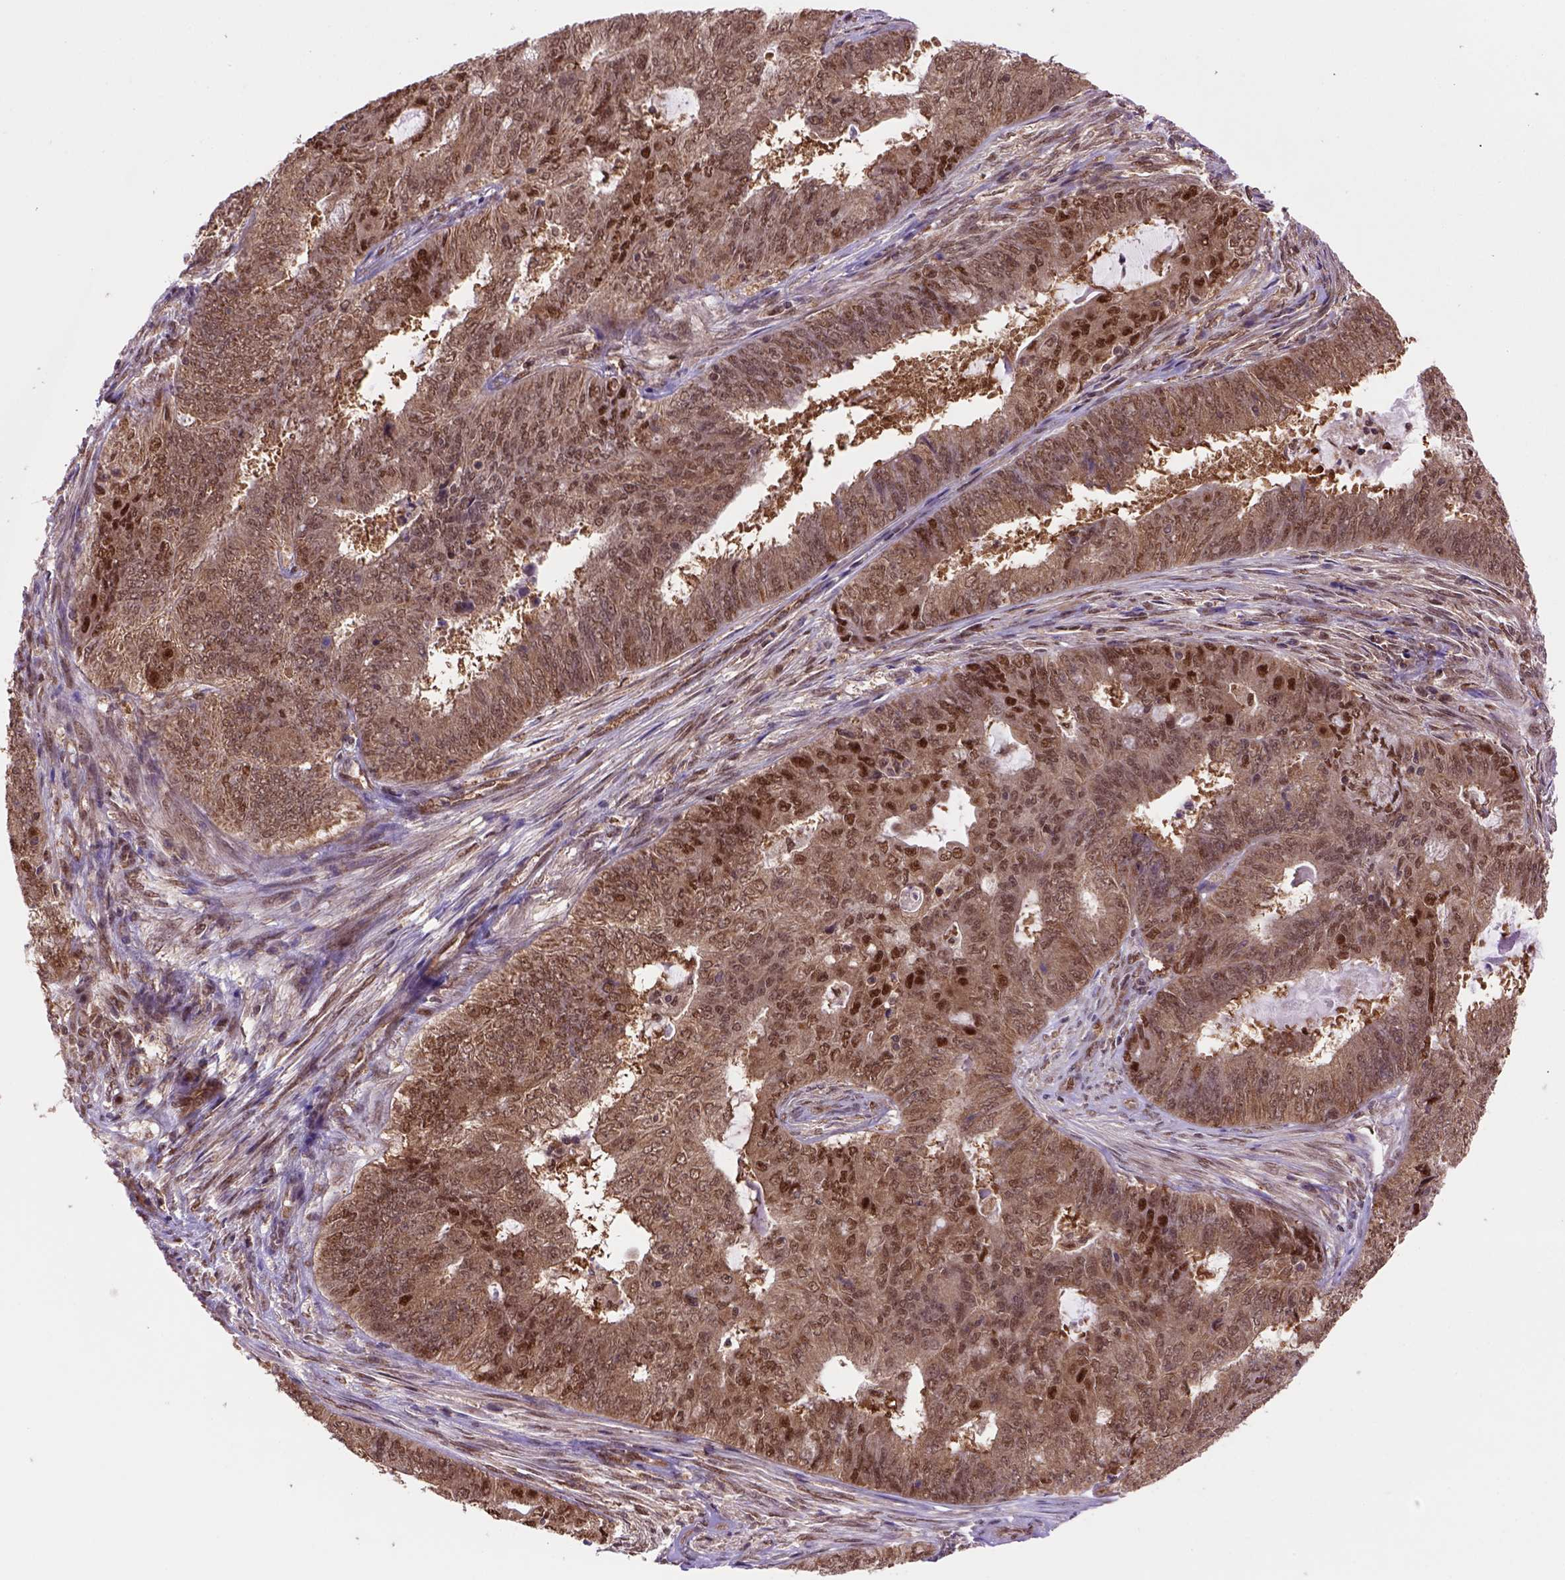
{"staining": {"intensity": "strong", "quantity": ">75%", "location": "nuclear"}, "tissue": "endometrial cancer", "cell_type": "Tumor cells", "image_type": "cancer", "snomed": [{"axis": "morphology", "description": "Adenocarcinoma, NOS"}, {"axis": "topography", "description": "Endometrium"}], "caption": "Brown immunohistochemical staining in human endometrial adenocarcinoma exhibits strong nuclear positivity in approximately >75% of tumor cells.", "gene": "PSMC2", "patient": {"sex": "female", "age": 62}}